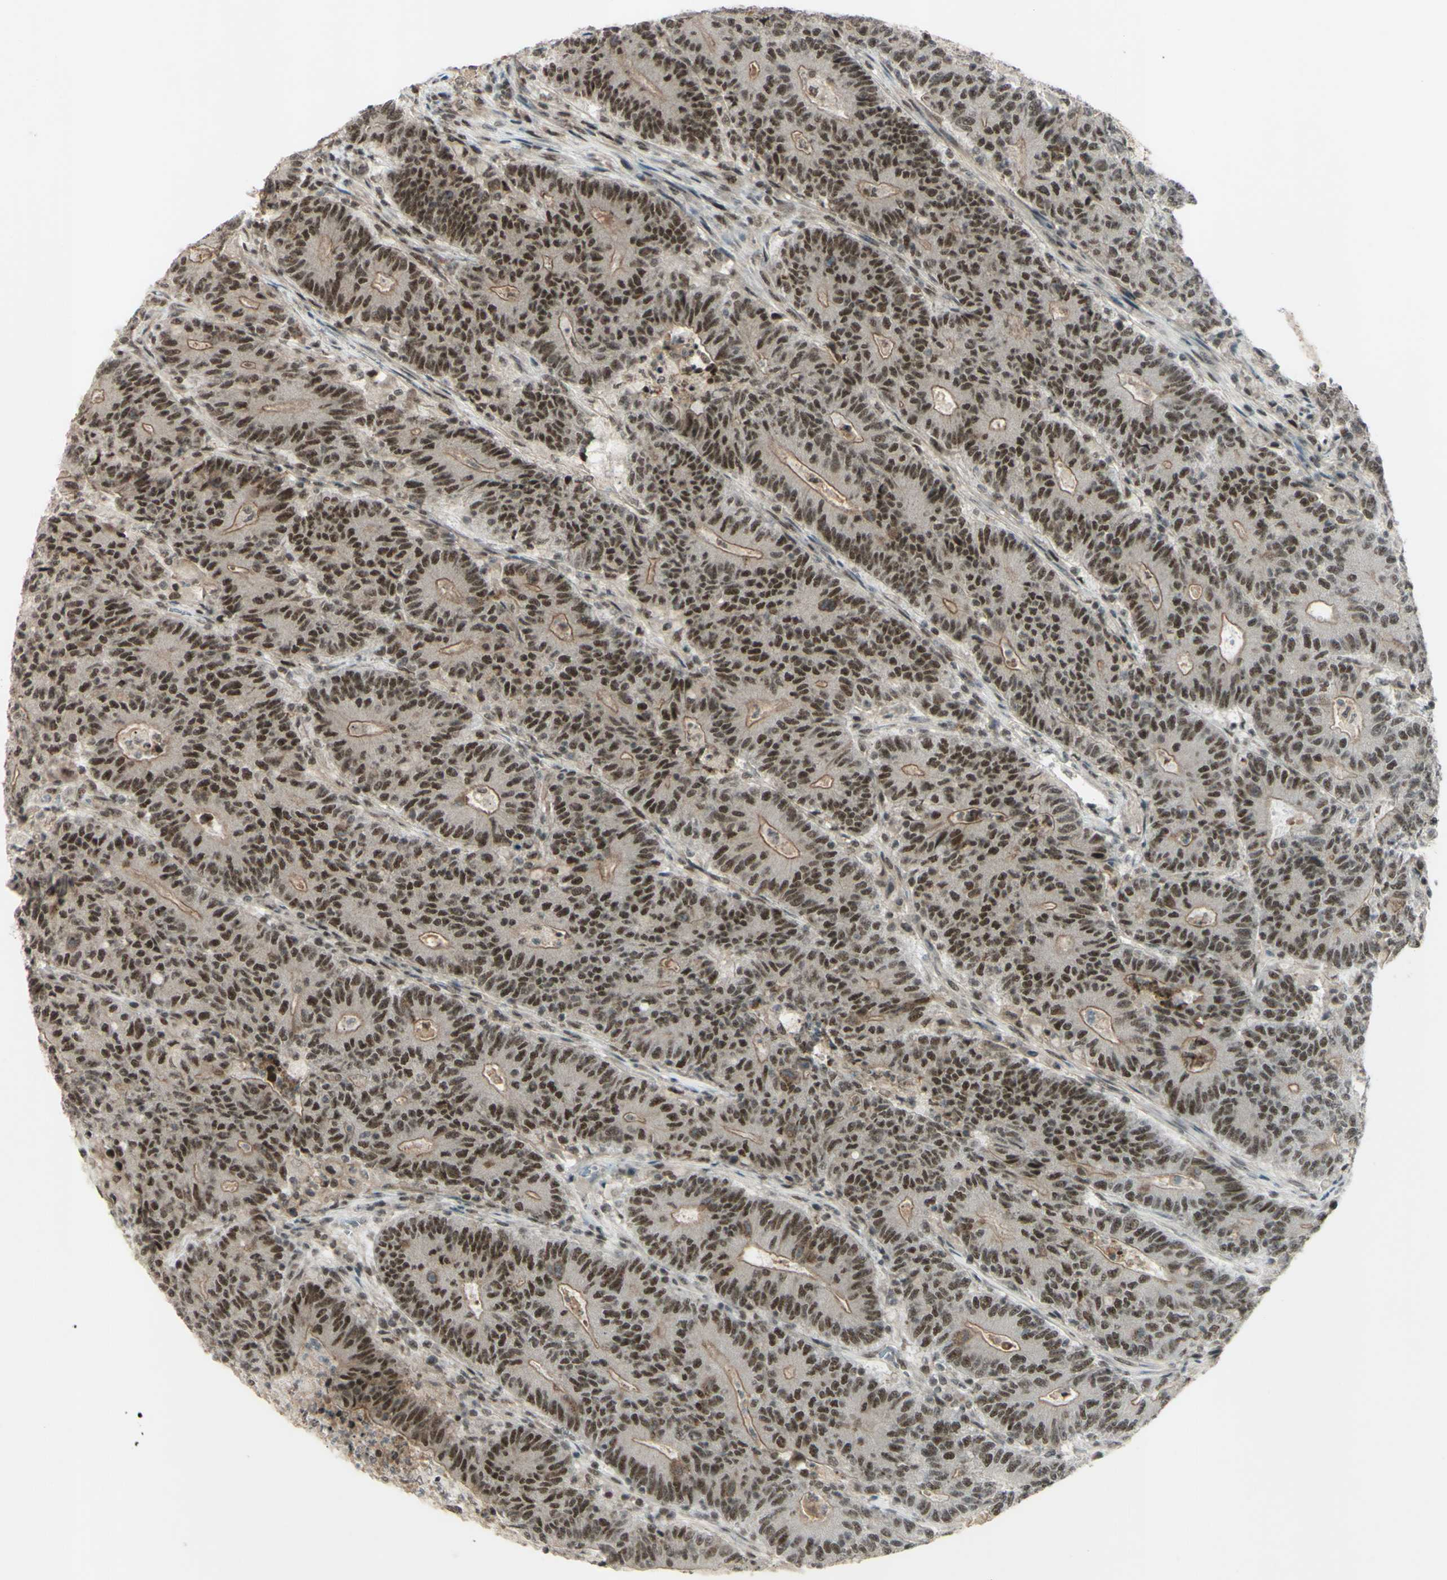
{"staining": {"intensity": "moderate", "quantity": ">75%", "location": "cytoplasmic/membranous,nuclear"}, "tissue": "colorectal cancer", "cell_type": "Tumor cells", "image_type": "cancer", "snomed": [{"axis": "morphology", "description": "Normal tissue, NOS"}, {"axis": "morphology", "description": "Adenocarcinoma, NOS"}, {"axis": "topography", "description": "Colon"}], "caption": "The immunohistochemical stain highlights moderate cytoplasmic/membranous and nuclear positivity in tumor cells of adenocarcinoma (colorectal) tissue.", "gene": "SNW1", "patient": {"sex": "female", "age": 75}}